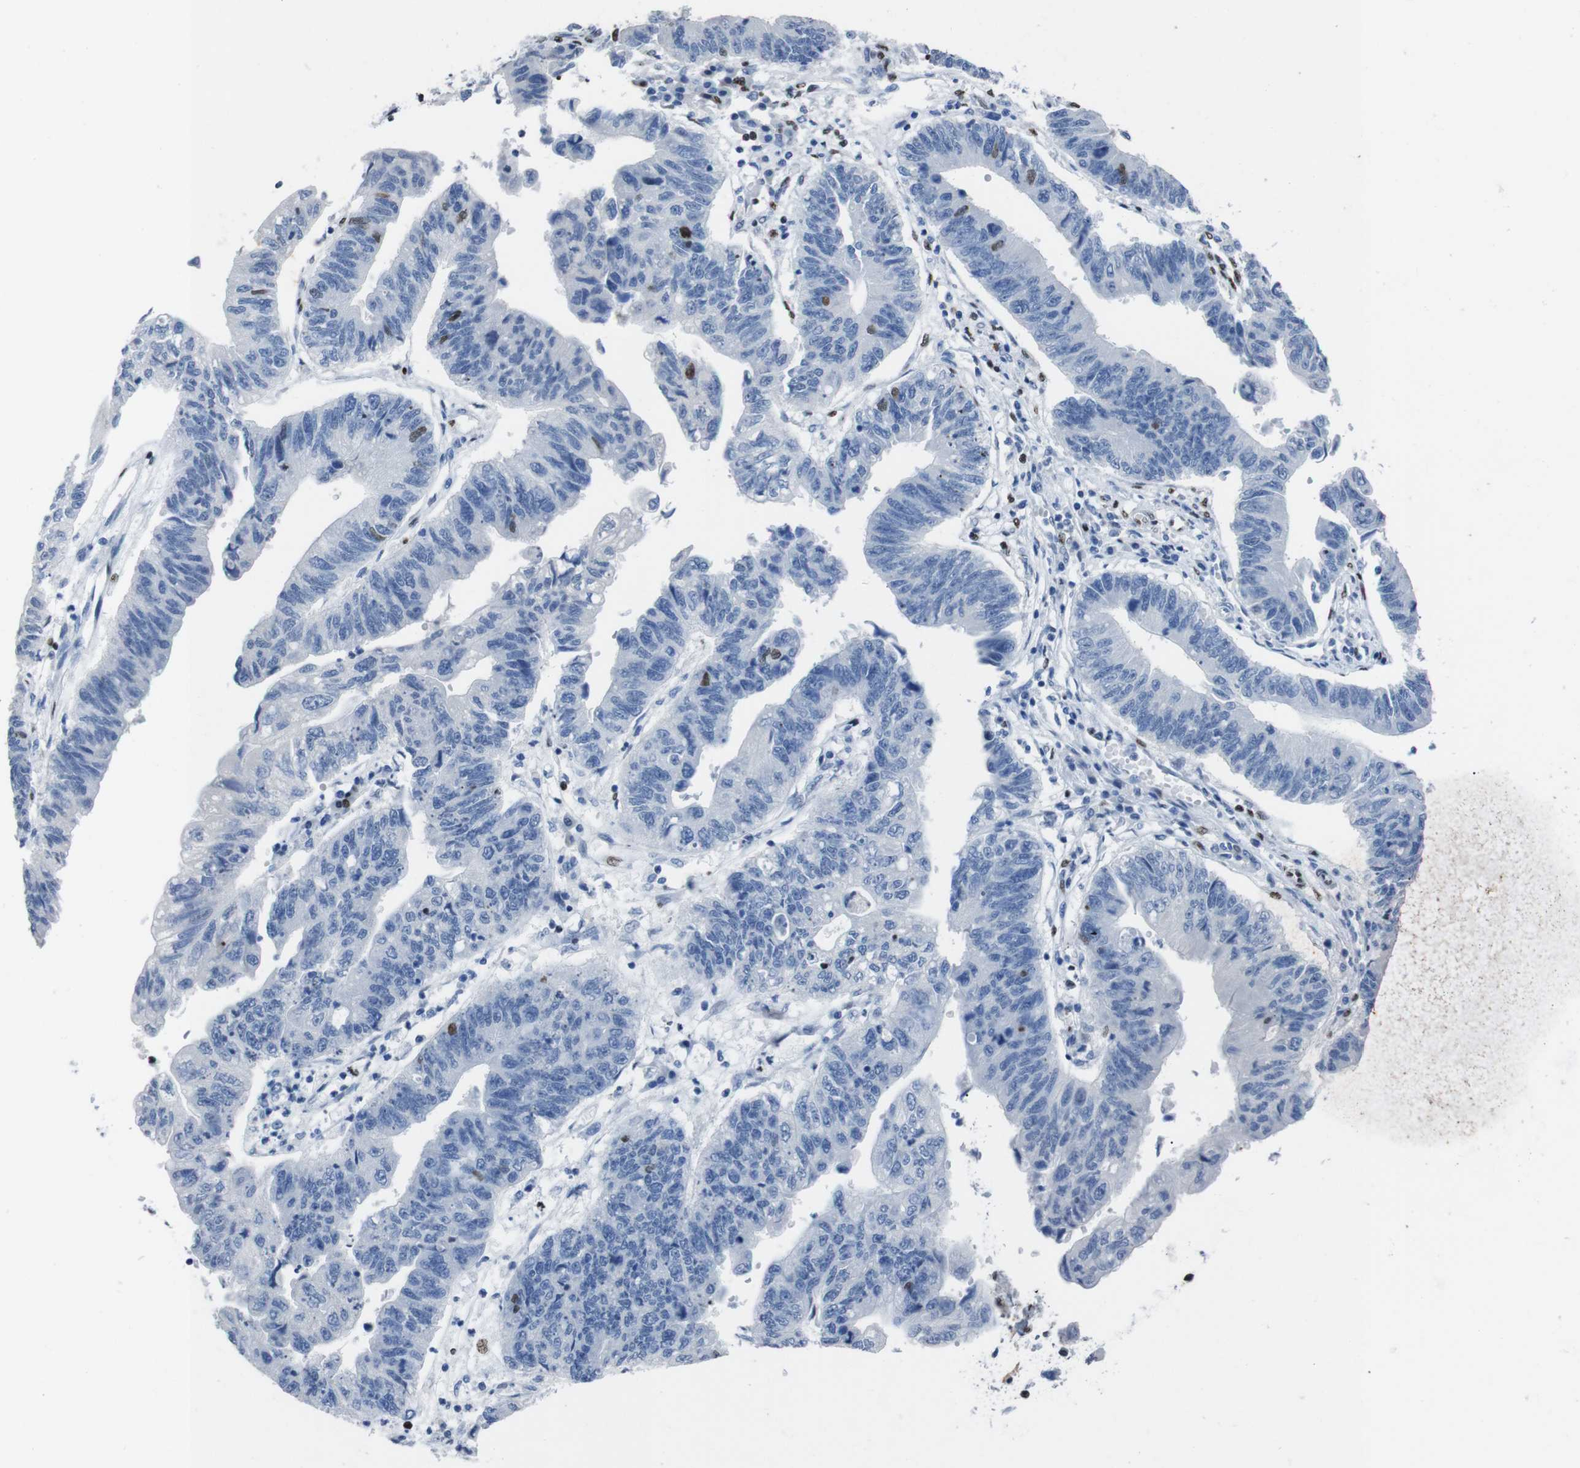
{"staining": {"intensity": "weak", "quantity": "<25%", "location": "nuclear"}, "tissue": "stomach cancer", "cell_type": "Tumor cells", "image_type": "cancer", "snomed": [{"axis": "morphology", "description": "Adenocarcinoma, NOS"}, {"axis": "topography", "description": "Stomach"}], "caption": "An image of human stomach adenocarcinoma is negative for staining in tumor cells.", "gene": "PIP4P2", "patient": {"sex": "male", "age": 59}}